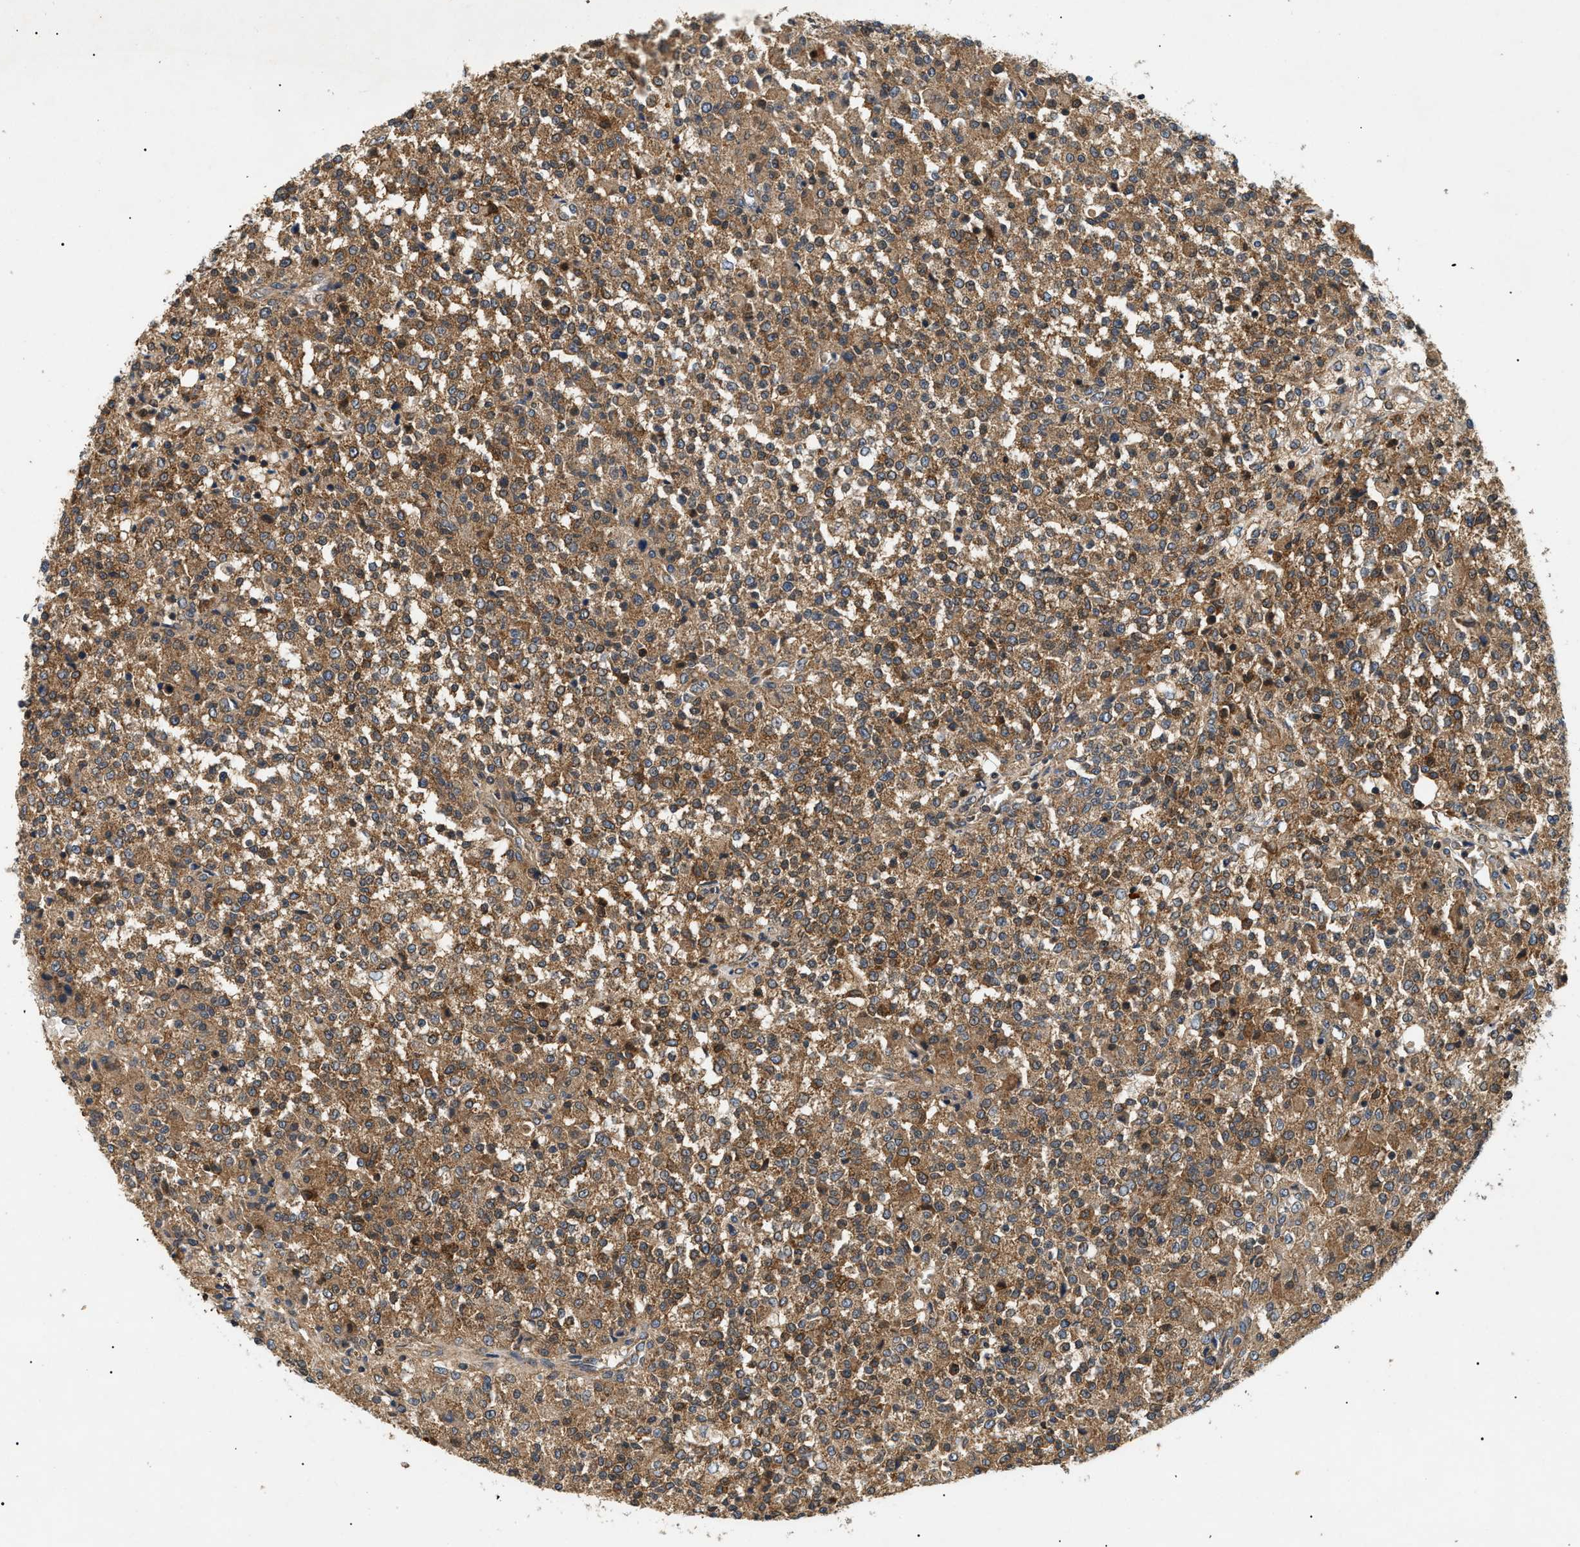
{"staining": {"intensity": "moderate", "quantity": ">75%", "location": "cytoplasmic/membranous"}, "tissue": "testis cancer", "cell_type": "Tumor cells", "image_type": "cancer", "snomed": [{"axis": "morphology", "description": "Seminoma, NOS"}, {"axis": "topography", "description": "Testis"}], "caption": "IHC photomicrograph of neoplastic tissue: testis cancer stained using IHC reveals medium levels of moderate protein expression localized specifically in the cytoplasmic/membranous of tumor cells, appearing as a cytoplasmic/membranous brown color.", "gene": "PPM1B", "patient": {"sex": "male", "age": 59}}